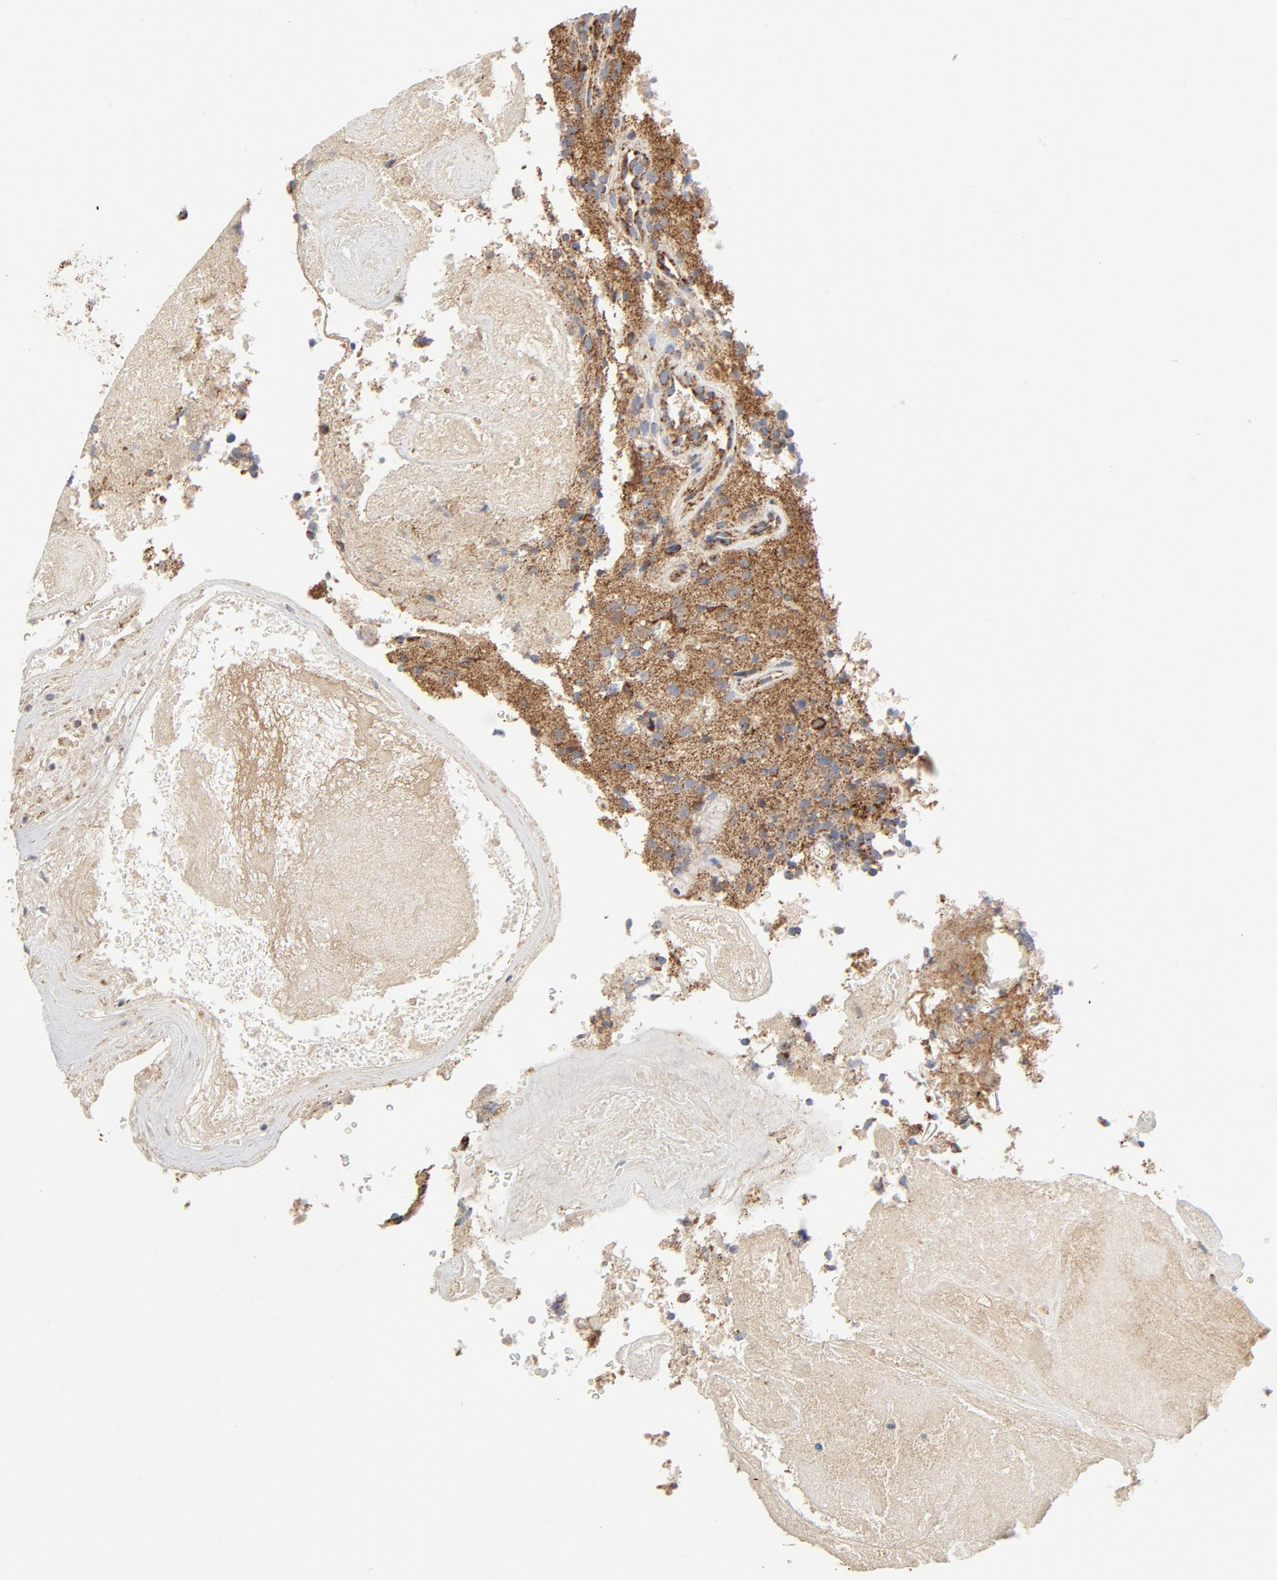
{"staining": {"intensity": "moderate", "quantity": "<25%", "location": "cytoplasmic/membranous"}, "tissue": "glioma", "cell_type": "Tumor cells", "image_type": "cancer", "snomed": [{"axis": "morphology", "description": "Normal tissue, NOS"}, {"axis": "morphology", "description": "Glioma, malignant, High grade"}, {"axis": "topography", "description": "Cerebral cortex"}], "caption": "Brown immunohistochemical staining in glioma reveals moderate cytoplasmic/membranous positivity in approximately <25% of tumor cells.", "gene": "PCNX4", "patient": {"sex": "male", "age": 75}}